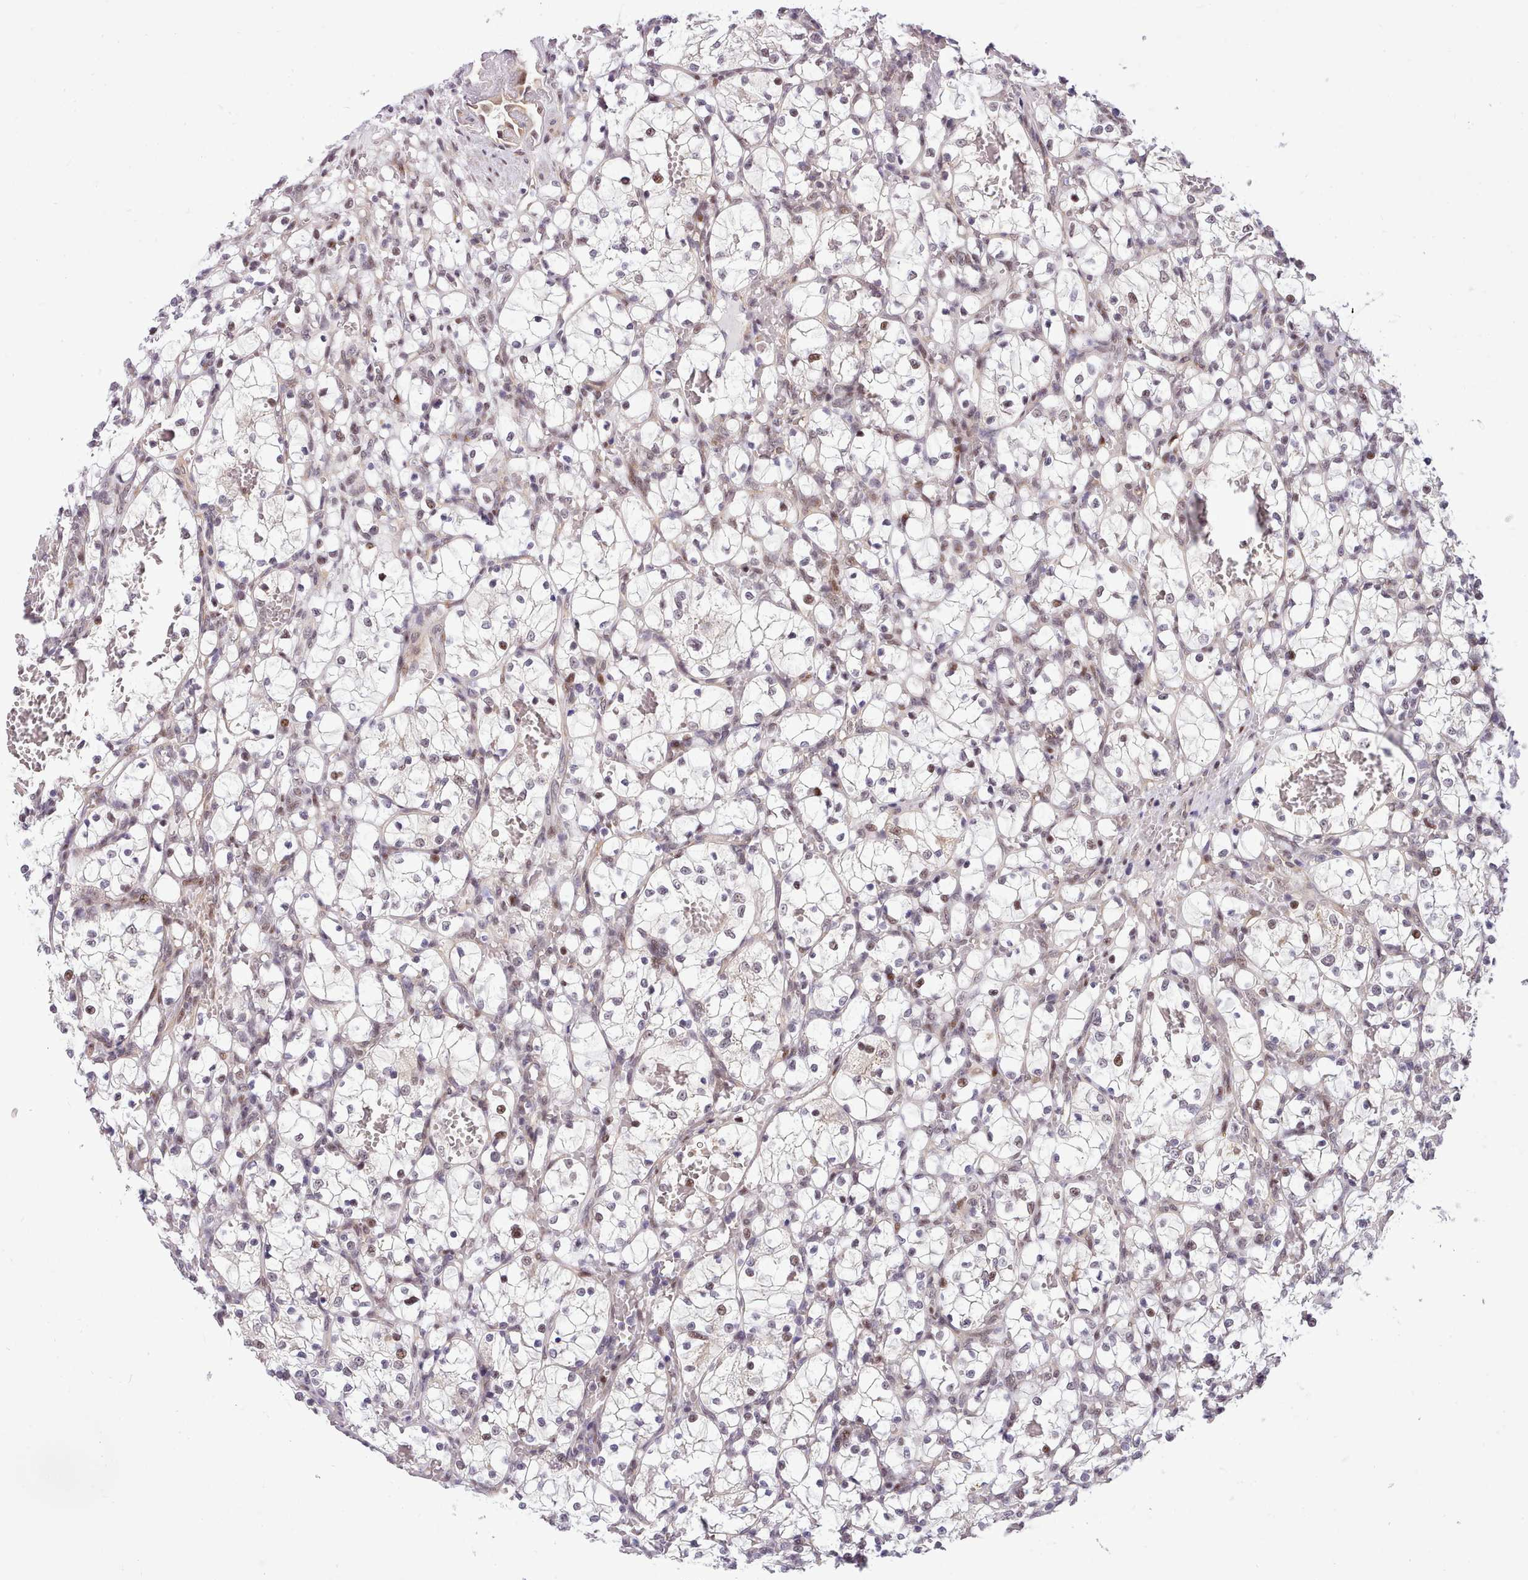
{"staining": {"intensity": "moderate", "quantity": "<25%", "location": "nuclear"}, "tissue": "renal cancer", "cell_type": "Tumor cells", "image_type": "cancer", "snomed": [{"axis": "morphology", "description": "Adenocarcinoma, NOS"}, {"axis": "topography", "description": "Kidney"}], "caption": "This is an image of immunohistochemistry staining of renal cancer, which shows moderate positivity in the nuclear of tumor cells.", "gene": "HOXB7", "patient": {"sex": "female", "age": 69}}